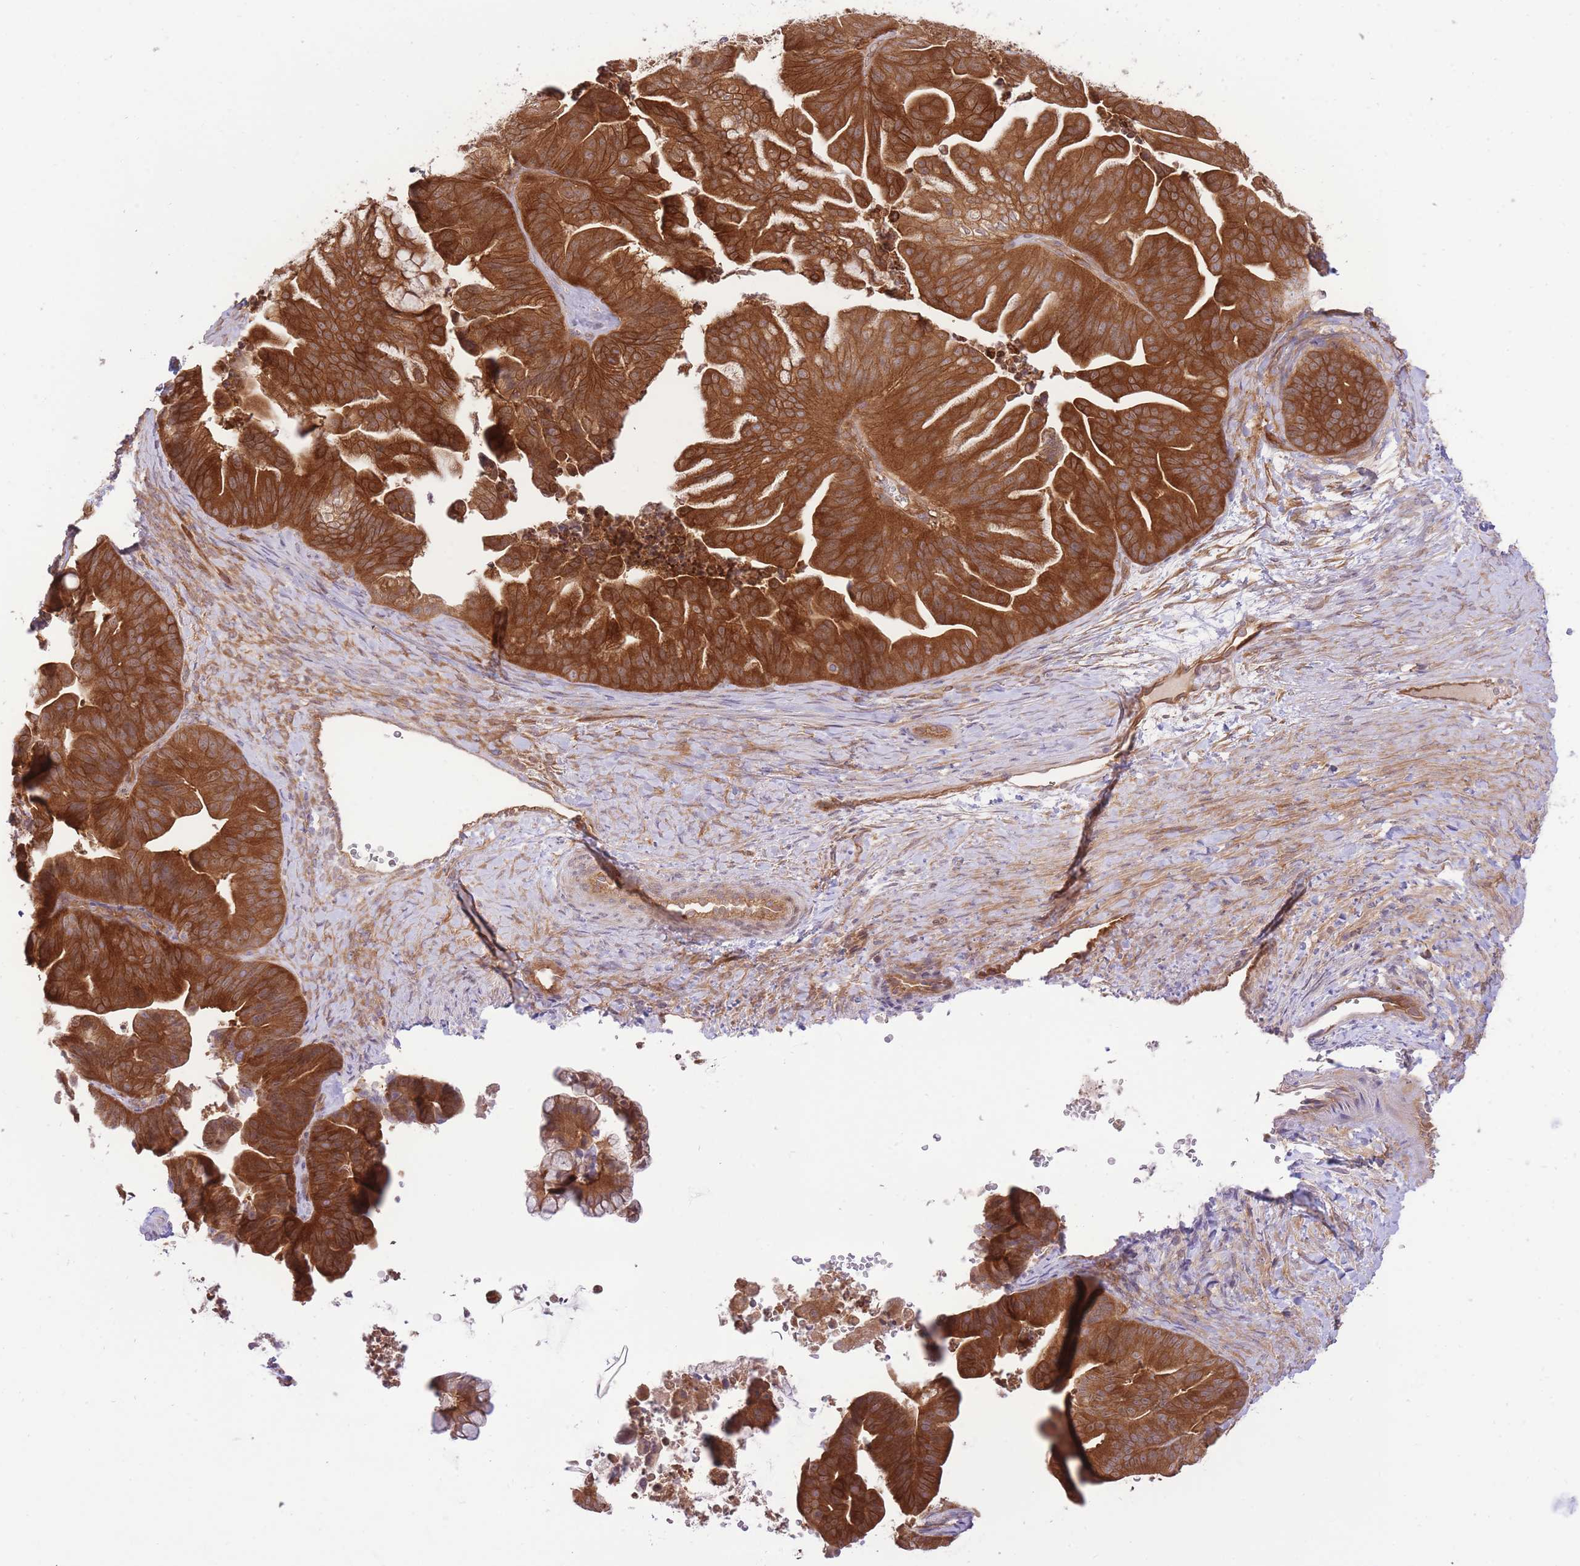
{"staining": {"intensity": "strong", "quantity": ">75%", "location": "cytoplasmic/membranous"}, "tissue": "ovarian cancer", "cell_type": "Tumor cells", "image_type": "cancer", "snomed": [{"axis": "morphology", "description": "Cystadenocarcinoma, mucinous, NOS"}, {"axis": "topography", "description": "Ovary"}], "caption": "Immunohistochemistry (IHC) photomicrograph of neoplastic tissue: ovarian cancer (mucinous cystadenocarcinoma) stained using immunohistochemistry demonstrates high levels of strong protein expression localized specifically in the cytoplasmic/membranous of tumor cells, appearing as a cytoplasmic/membranous brown color.", "gene": "PREP", "patient": {"sex": "female", "age": 67}}